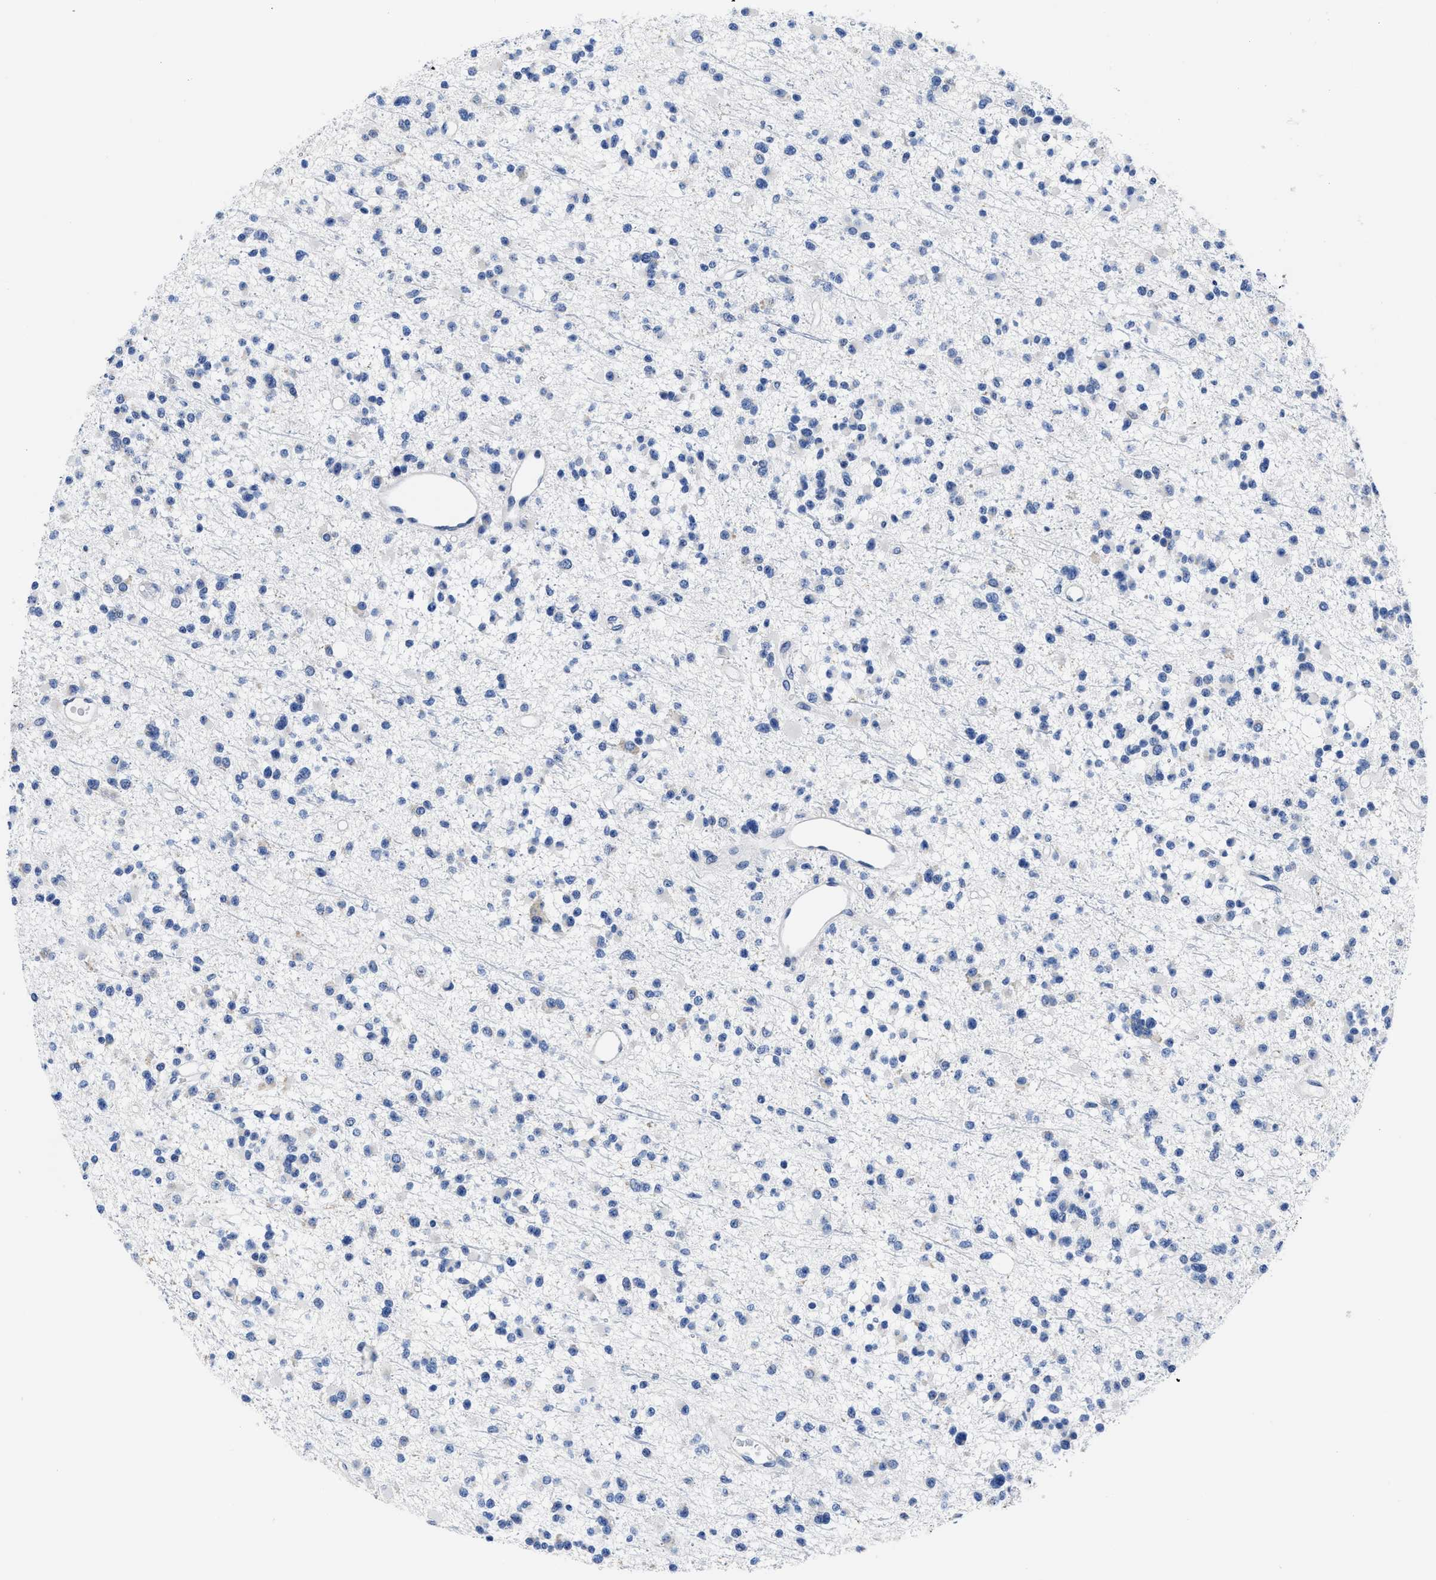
{"staining": {"intensity": "negative", "quantity": "none", "location": "none"}, "tissue": "glioma", "cell_type": "Tumor cells", "image_type": "cancer", "snomed": [{"axis": "morphology", "description": "Glioma, malignant, Low grade"}, {"axis": "topography", "description": "Brain"}], "caption": "Immunohistochemical staining of glioma demonstrates no significant expression in tumor cells. The staining was performed using DAB (3,3'-diaminobenzidine) to visualize the protein expression in brown, while the nuclei were stained in blue with hematoxylin (Magnification: 20x).", "gene": "HOOK1", "patient": {"sex": "female", "age": 22}}